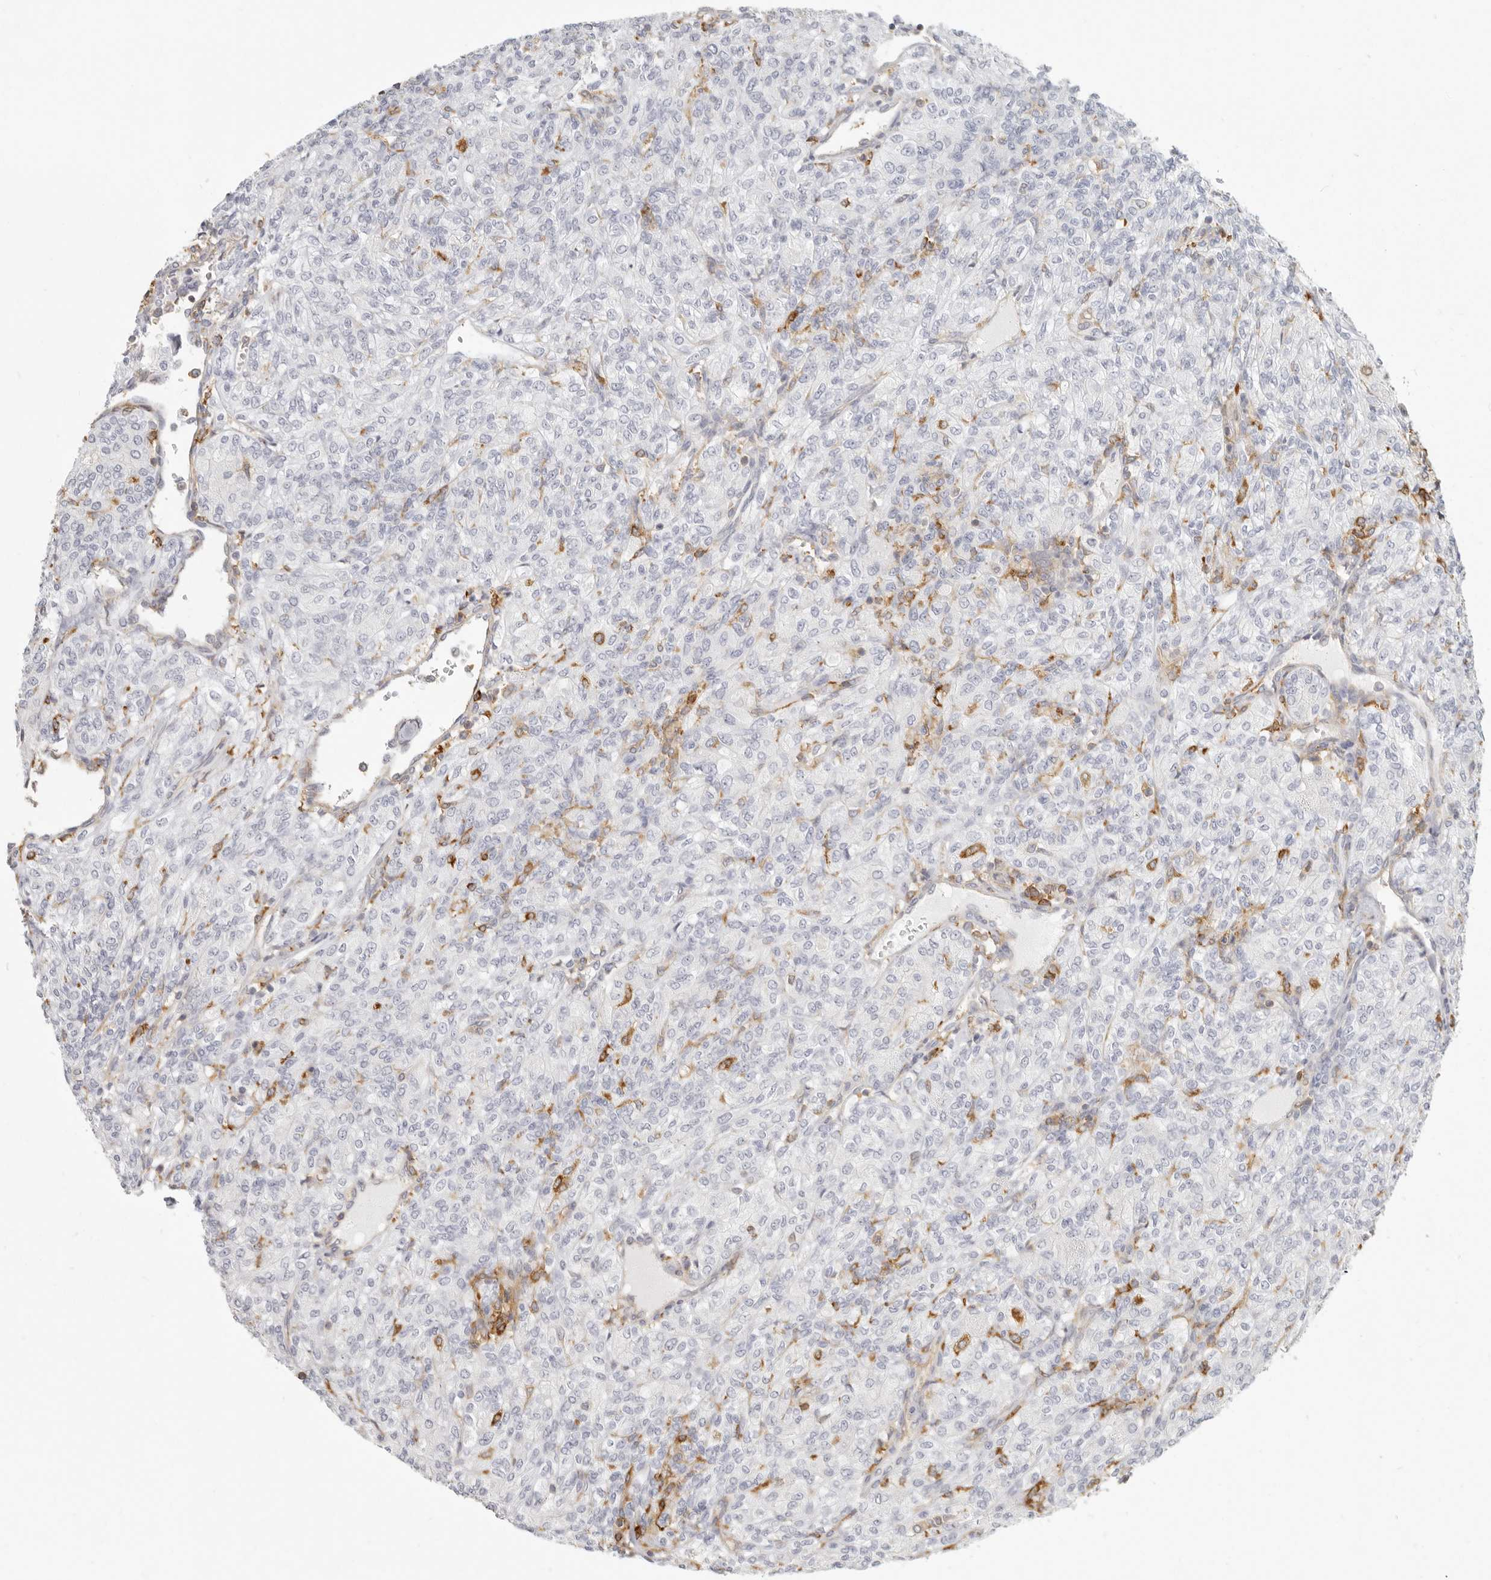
{"staining": {"intensity": "negative", "quantity": "none", "location": "none"}, "tissue": "renal cancer", "cell_type": "Tumor cells", "image_type": "cancer", "snomed": [{"axis": "morphology", "description": "Adenocarcinoma, NOS"}, {"axis": "topography", "description": "Kidney"}], "caption": "This is a micrograph of immunohistochemistry staining of renal cancer, which shows no staining in tumor cells.", "gene": "NIBAN1", "patient": {"sex": "male", "age": 77}}